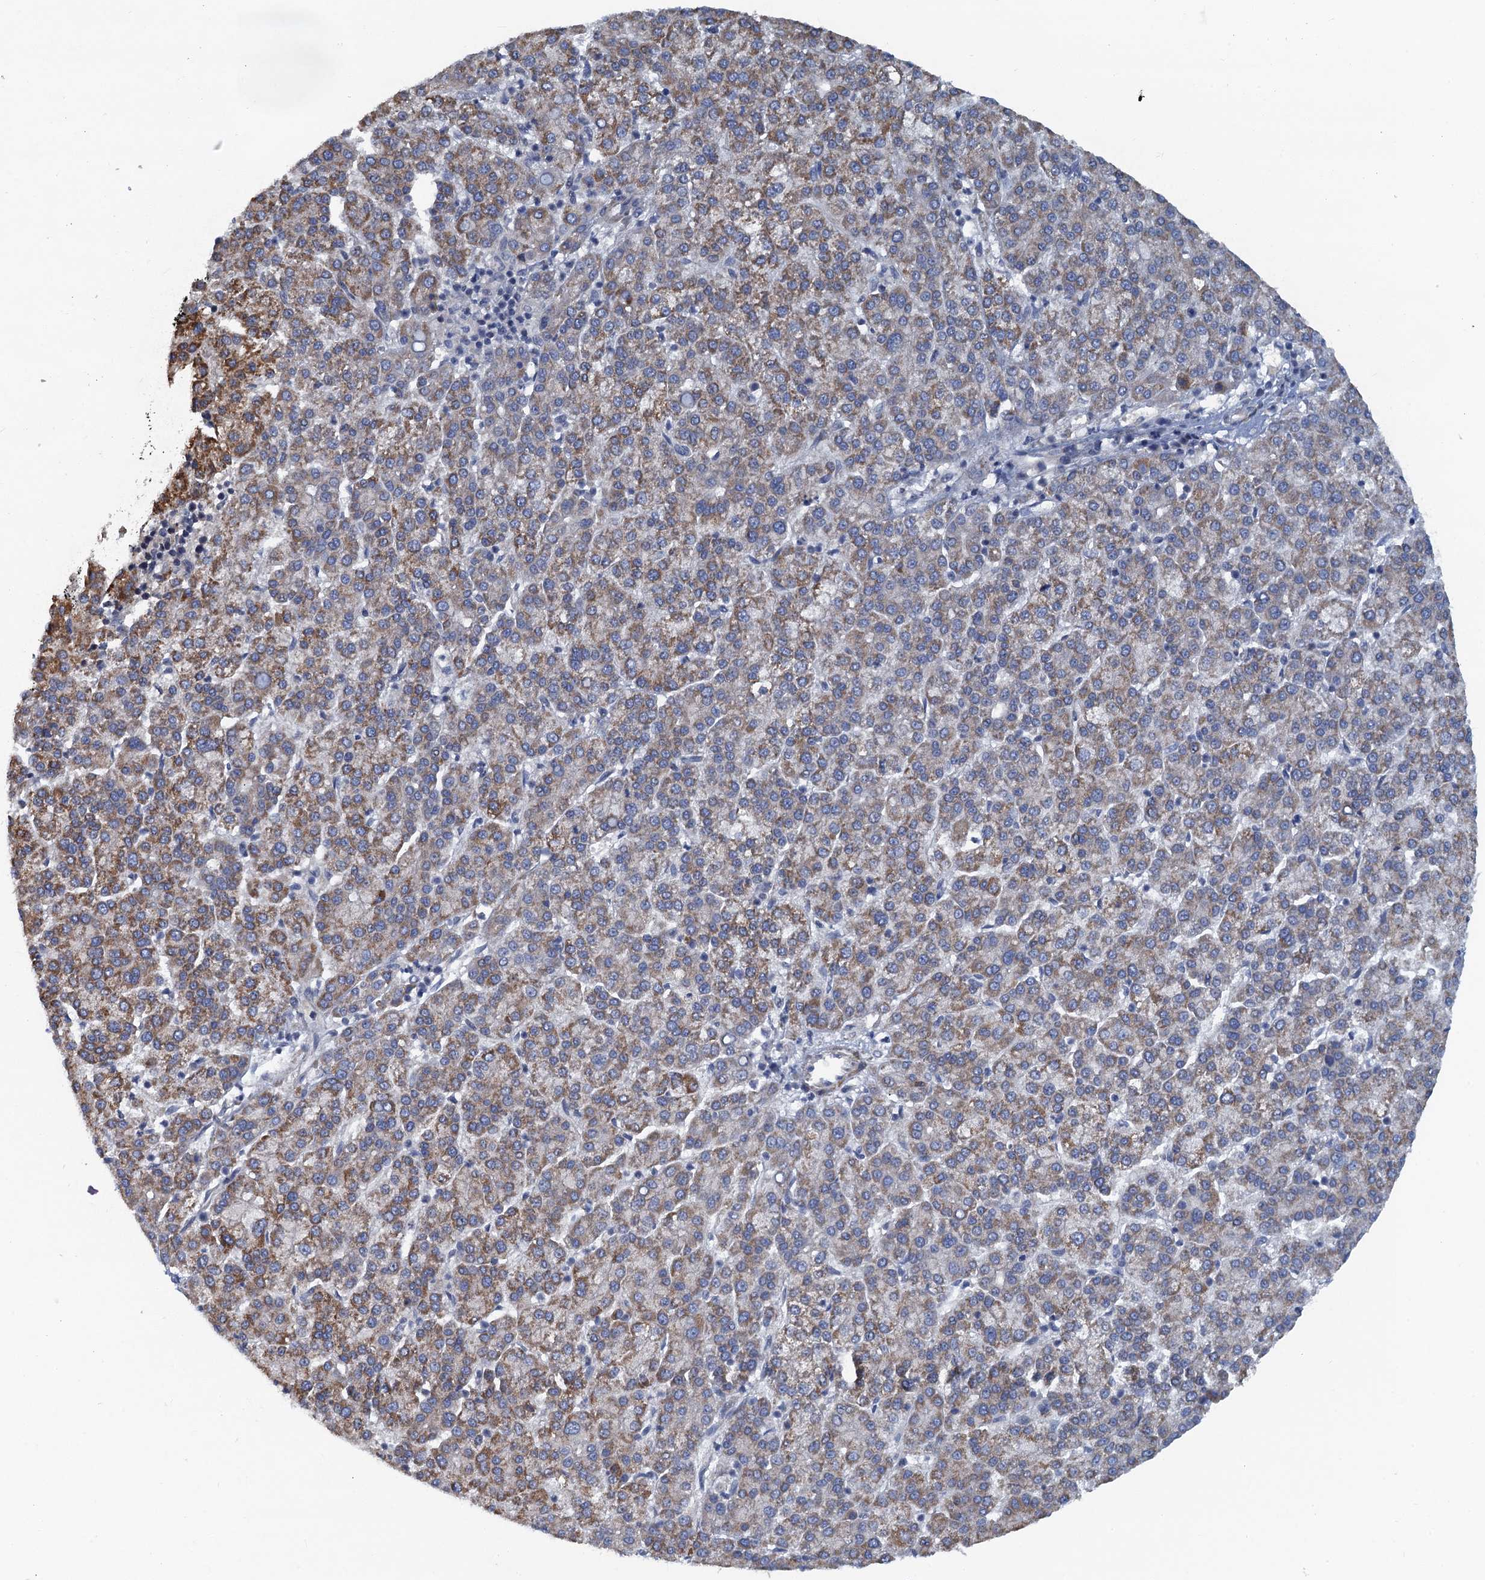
{"staining": {"intensity": "moderate", "quantity": "25%-75%", "location": "cytoplasmic/membranous"}, "tissue": "liver cancer", "cell_type": "Tumor cells", "image_type": "cancer", "snomed": [{"axis": "morphology", "description": "Carcinoma, Hepatocellular, NOS"}, {"axis": "topography", "description": "Liver"}], "caption": "Immunohistochemistry (IHC) (DAB) staining of human liver hepatocellular carcinoma displays moderate cytoplasmic/membranous protein positivity in approximately 25%-75% of tumor cells.", "gene": "MYO16", "patient": {"sex": "female", "age": 58}}